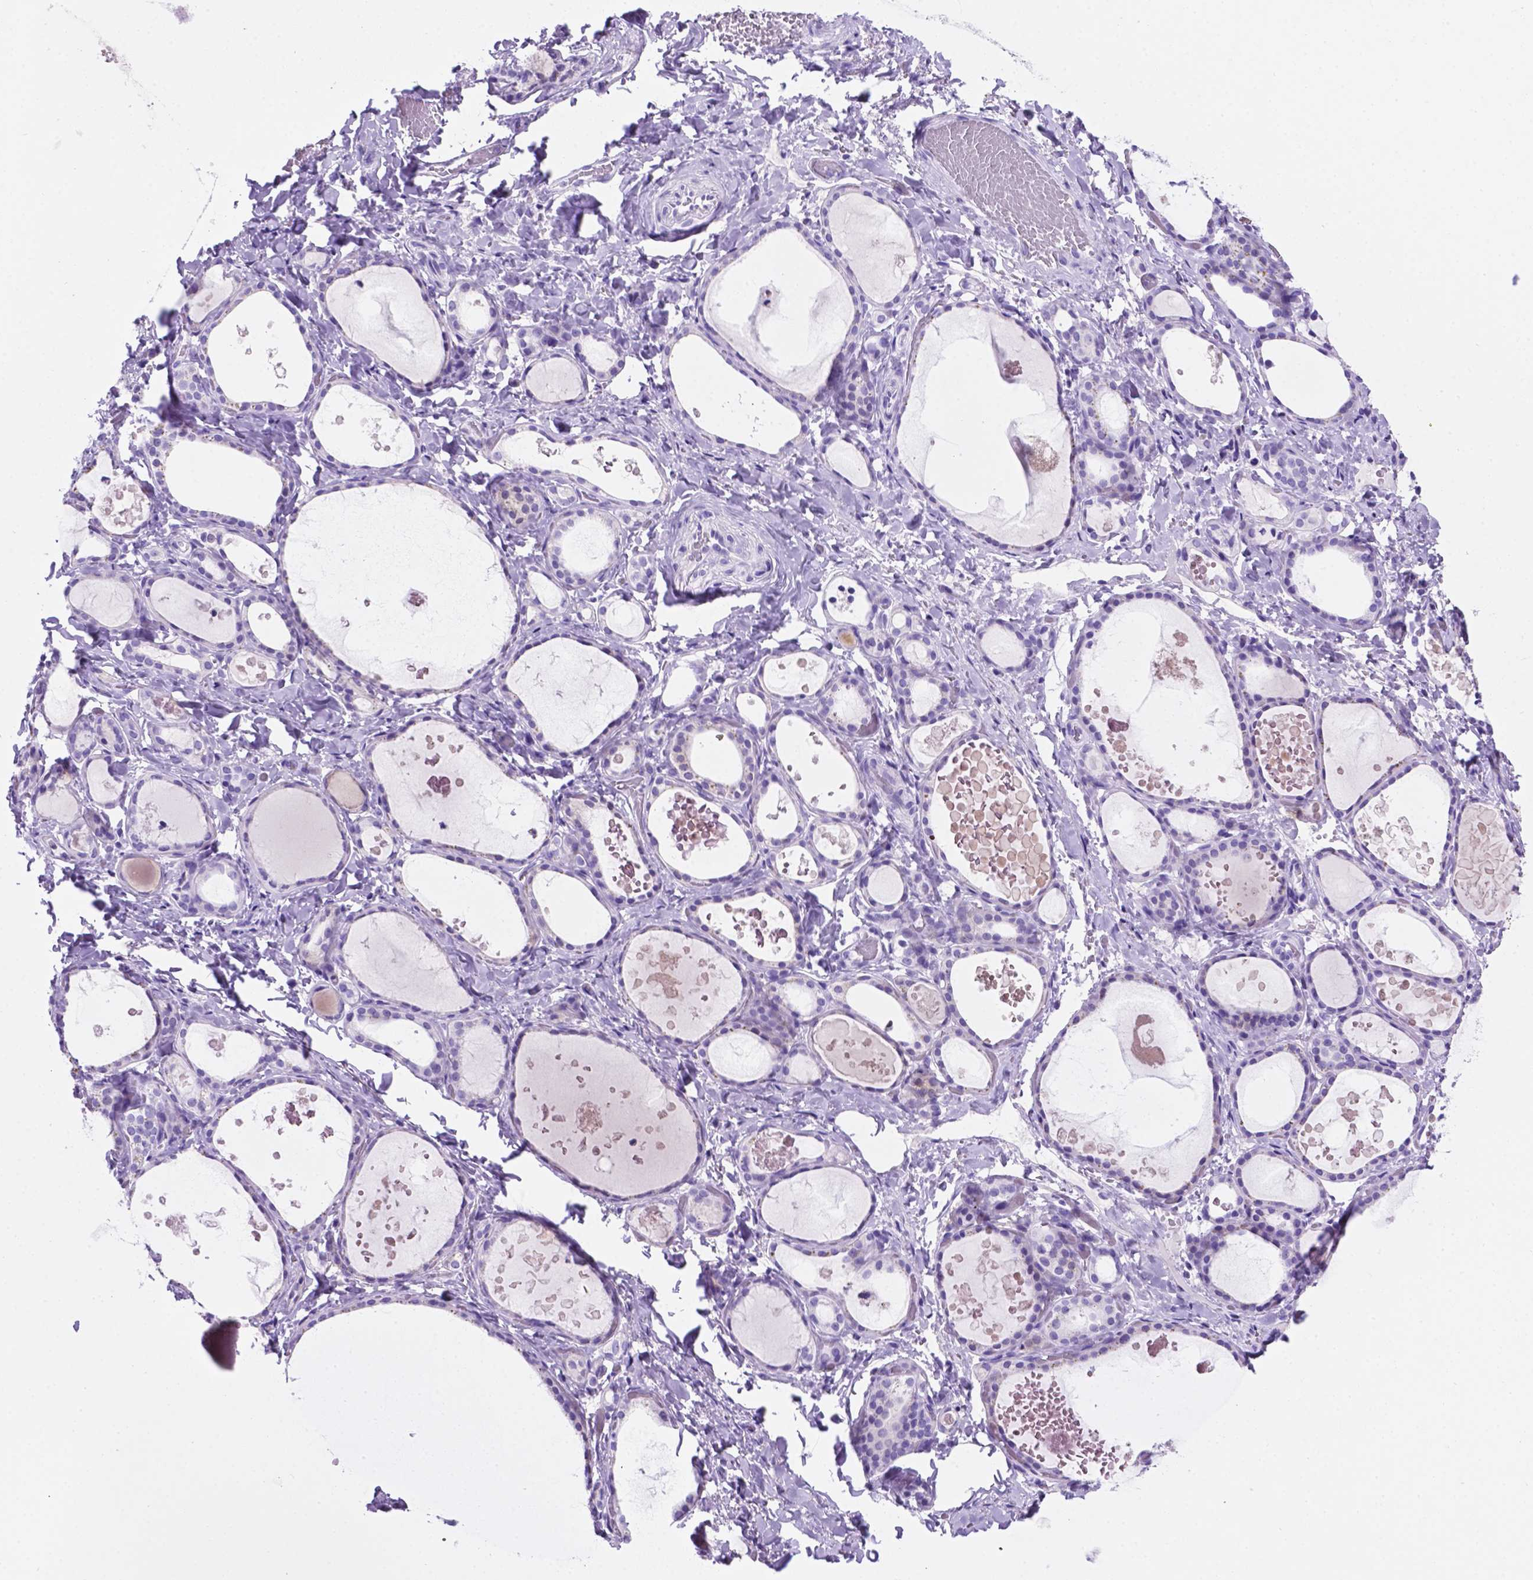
{"staining": {"intensity": "negative", "quantity": "none", "location": "none"}, "tissue": "thyroid gland", "cell_type": "Glandular cells", "image_type": "normal", "snomed": [{"axis": "morphology", "description": "Normal tissue, NOS"}, {"axis": "topography", "description": "Thyroid gland"}], "caption": "An IHC photomicrograph of benign thyroid gland is shown. There is no staining in glandular cells of thyroid gland.", "gene": "C17orf107", "patient": {"sex": "female", "age": 56}}